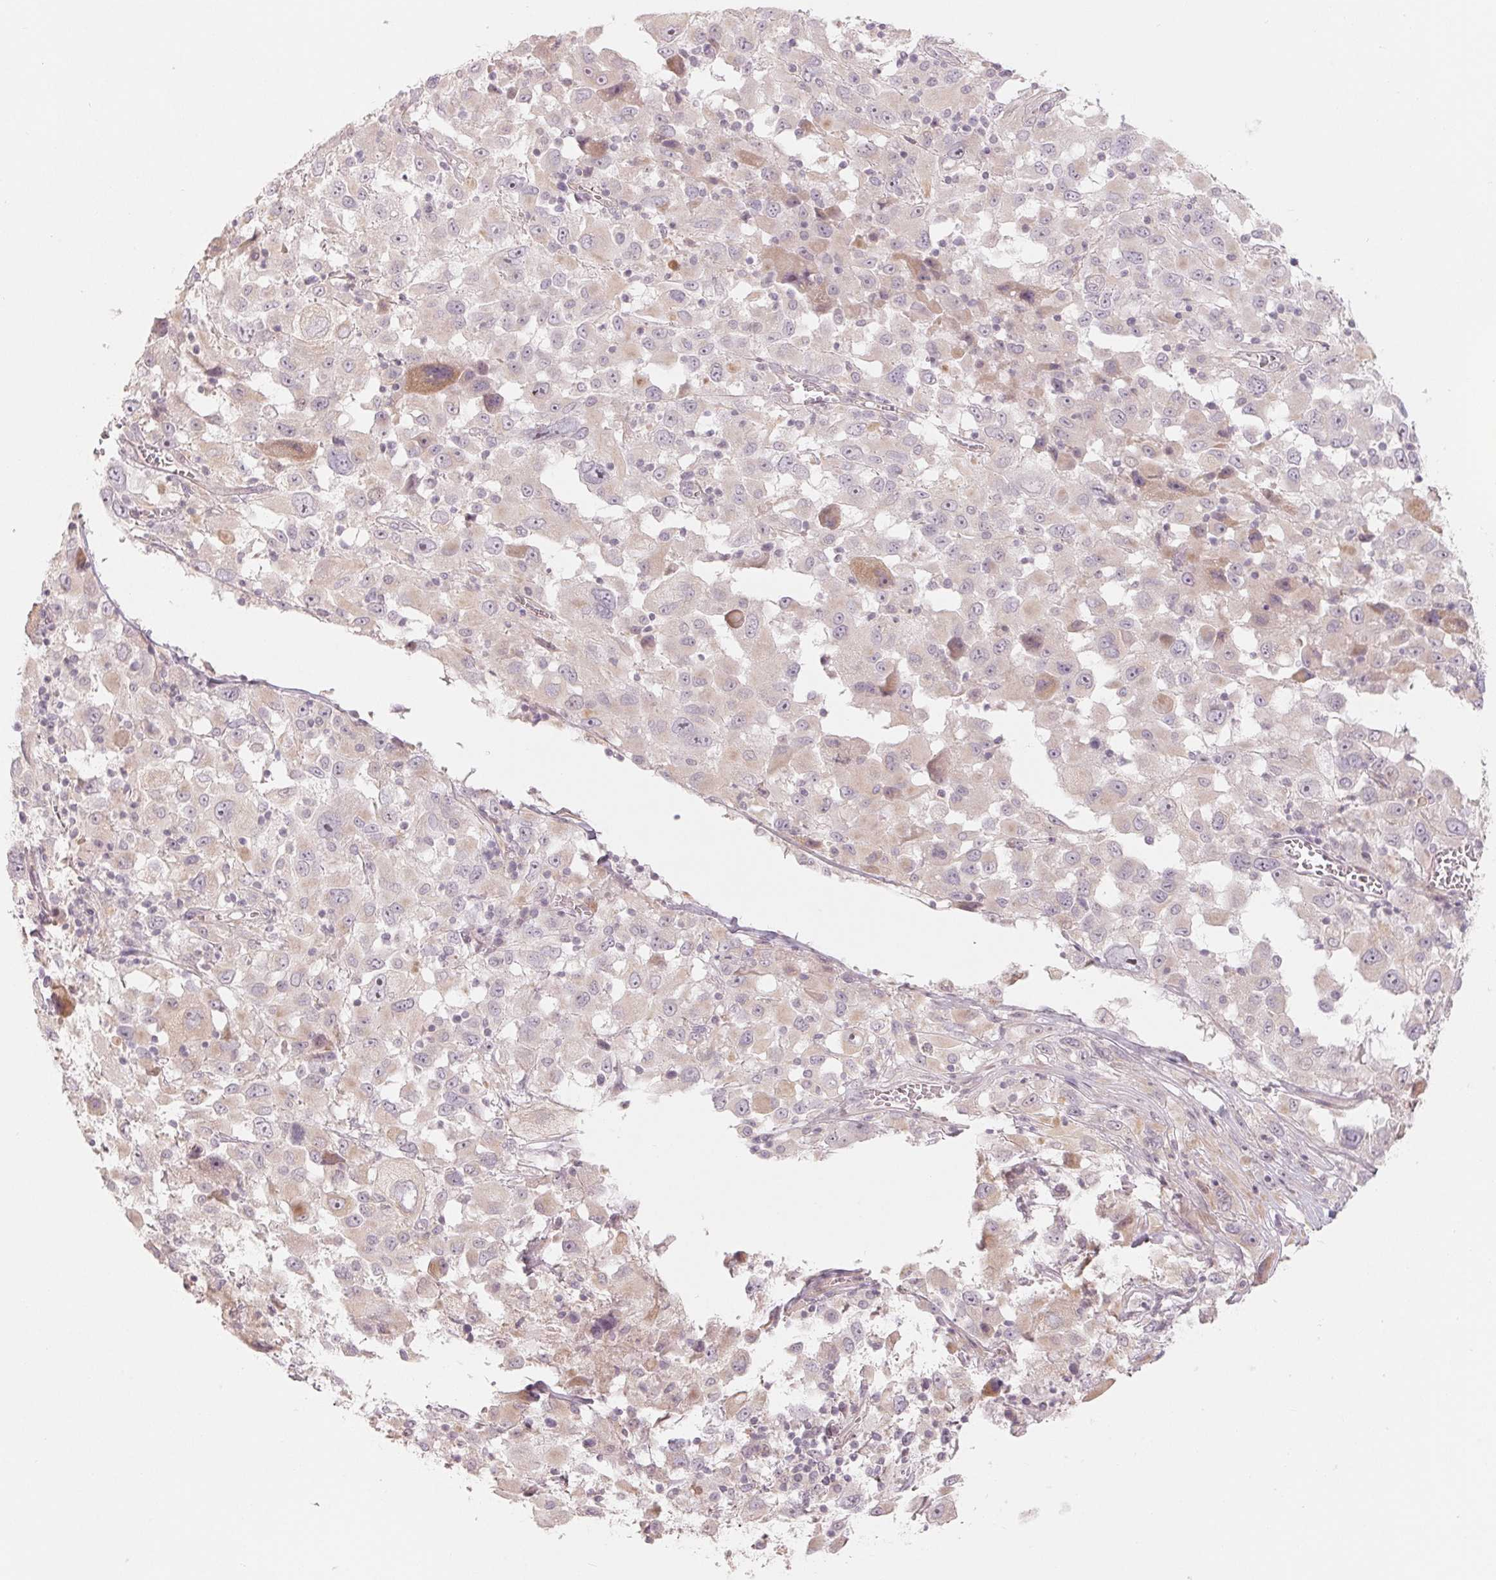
{"staining": {"intensity": "negative", "quantity": "none", "location": "none"}, "tissue": "melanoma", "cell_type": "Tumor cells", "image_type": "cancer", "snomed": [{"axis": "morphology", "description": "Malignant melanoma, Metastatic site"}, {"axis": "topography", "description": "Soft tissue"}], "caption": "There is no significant expression in tumor cells of melanoma. (DAB IHC, high magnification).", "gene": "DENND2C", "patient": {"sex": "male", "age": 50}}